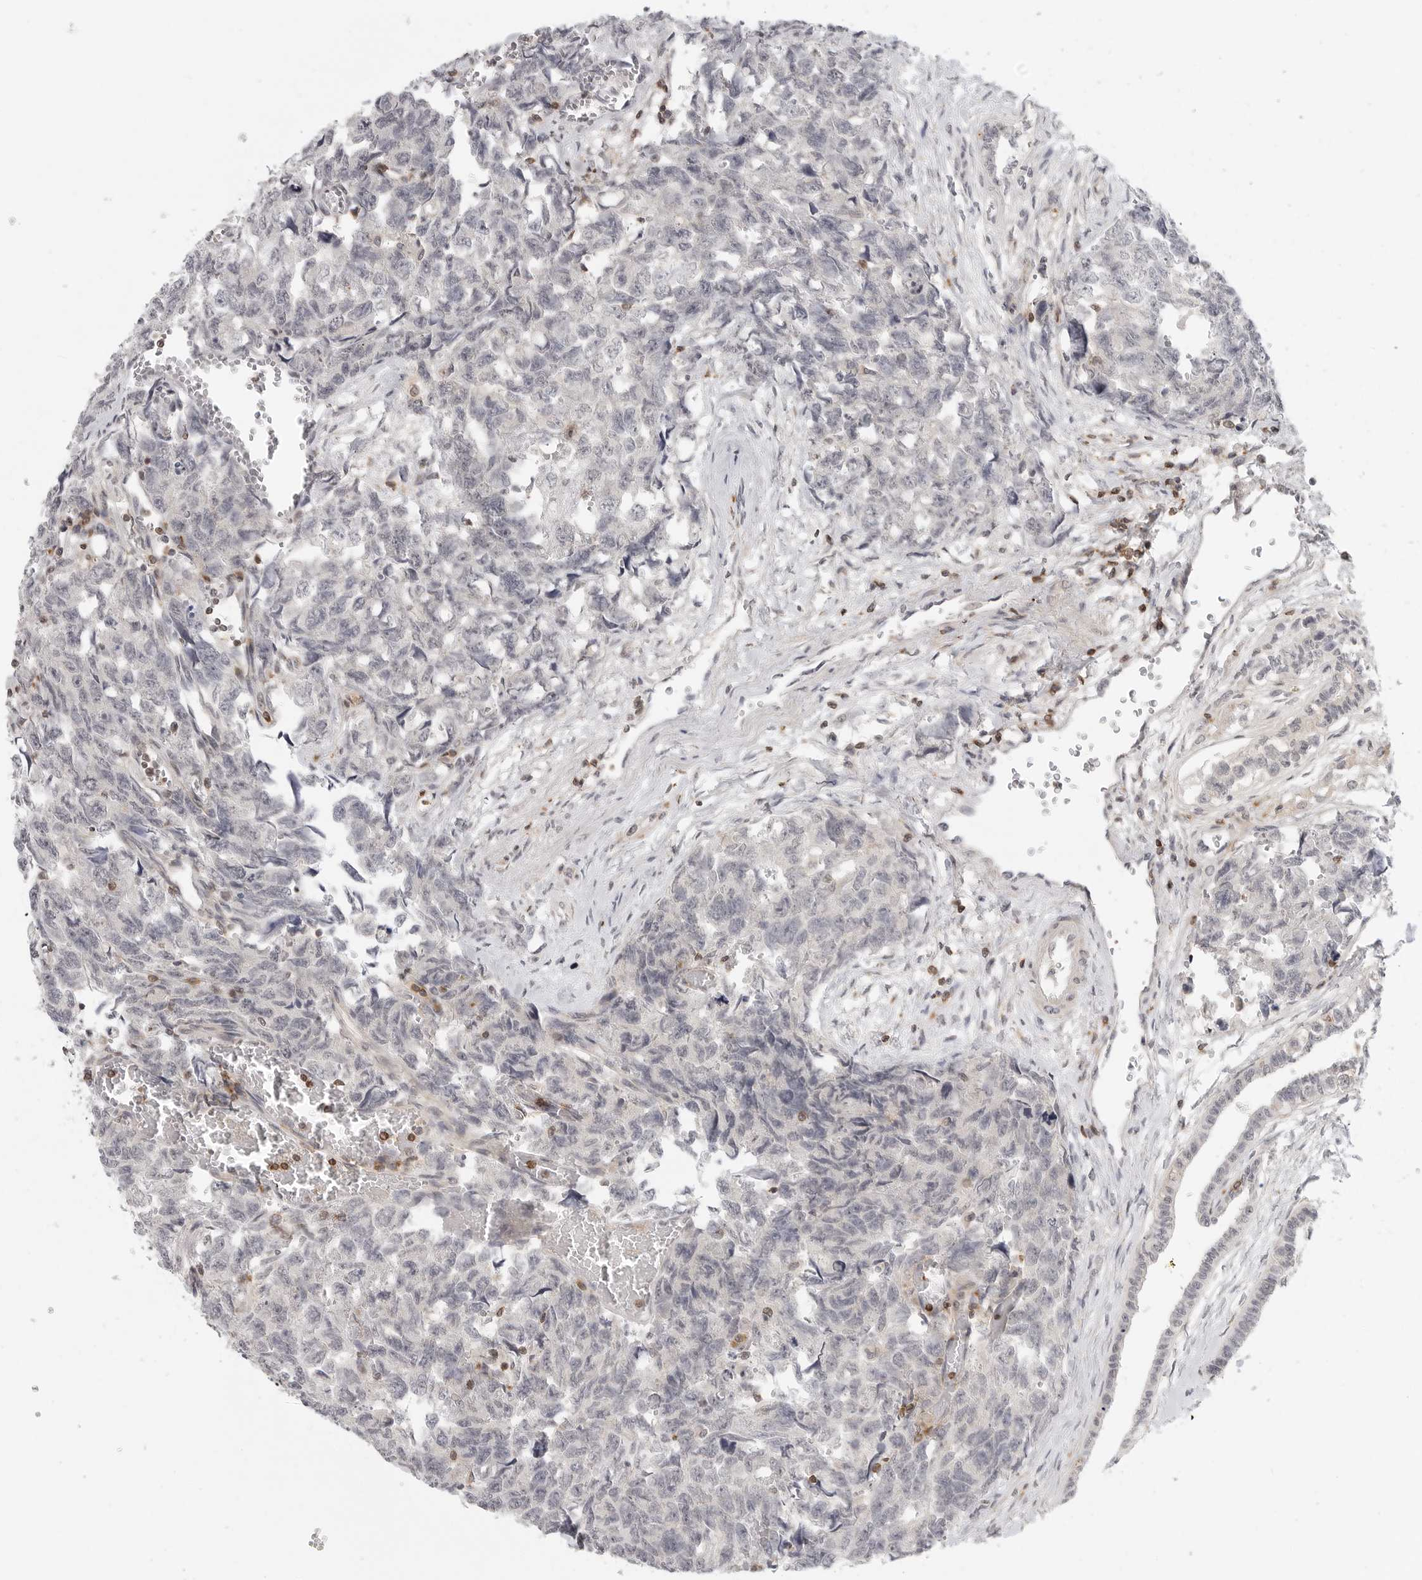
{"staining": {"intensity": "negative", "quantity": "none", "location": "none"}, "tissue": "testis cancer", "cell_type": "Tumor cells", "image_type": "cancer", "snomed": [{"axis": "morphology", "description": "Carcinoma, Embryonal, NOS"}, {"axis": "topography", "description": "Testis"}], "caption": "DAB immunohistochemical staining of human testis cancer (embryonal carcinoma) reveals no significant positivity in tumor cells.", "gene": "SH3KBP1", "patient": {"sex": "male", "age": 31}}